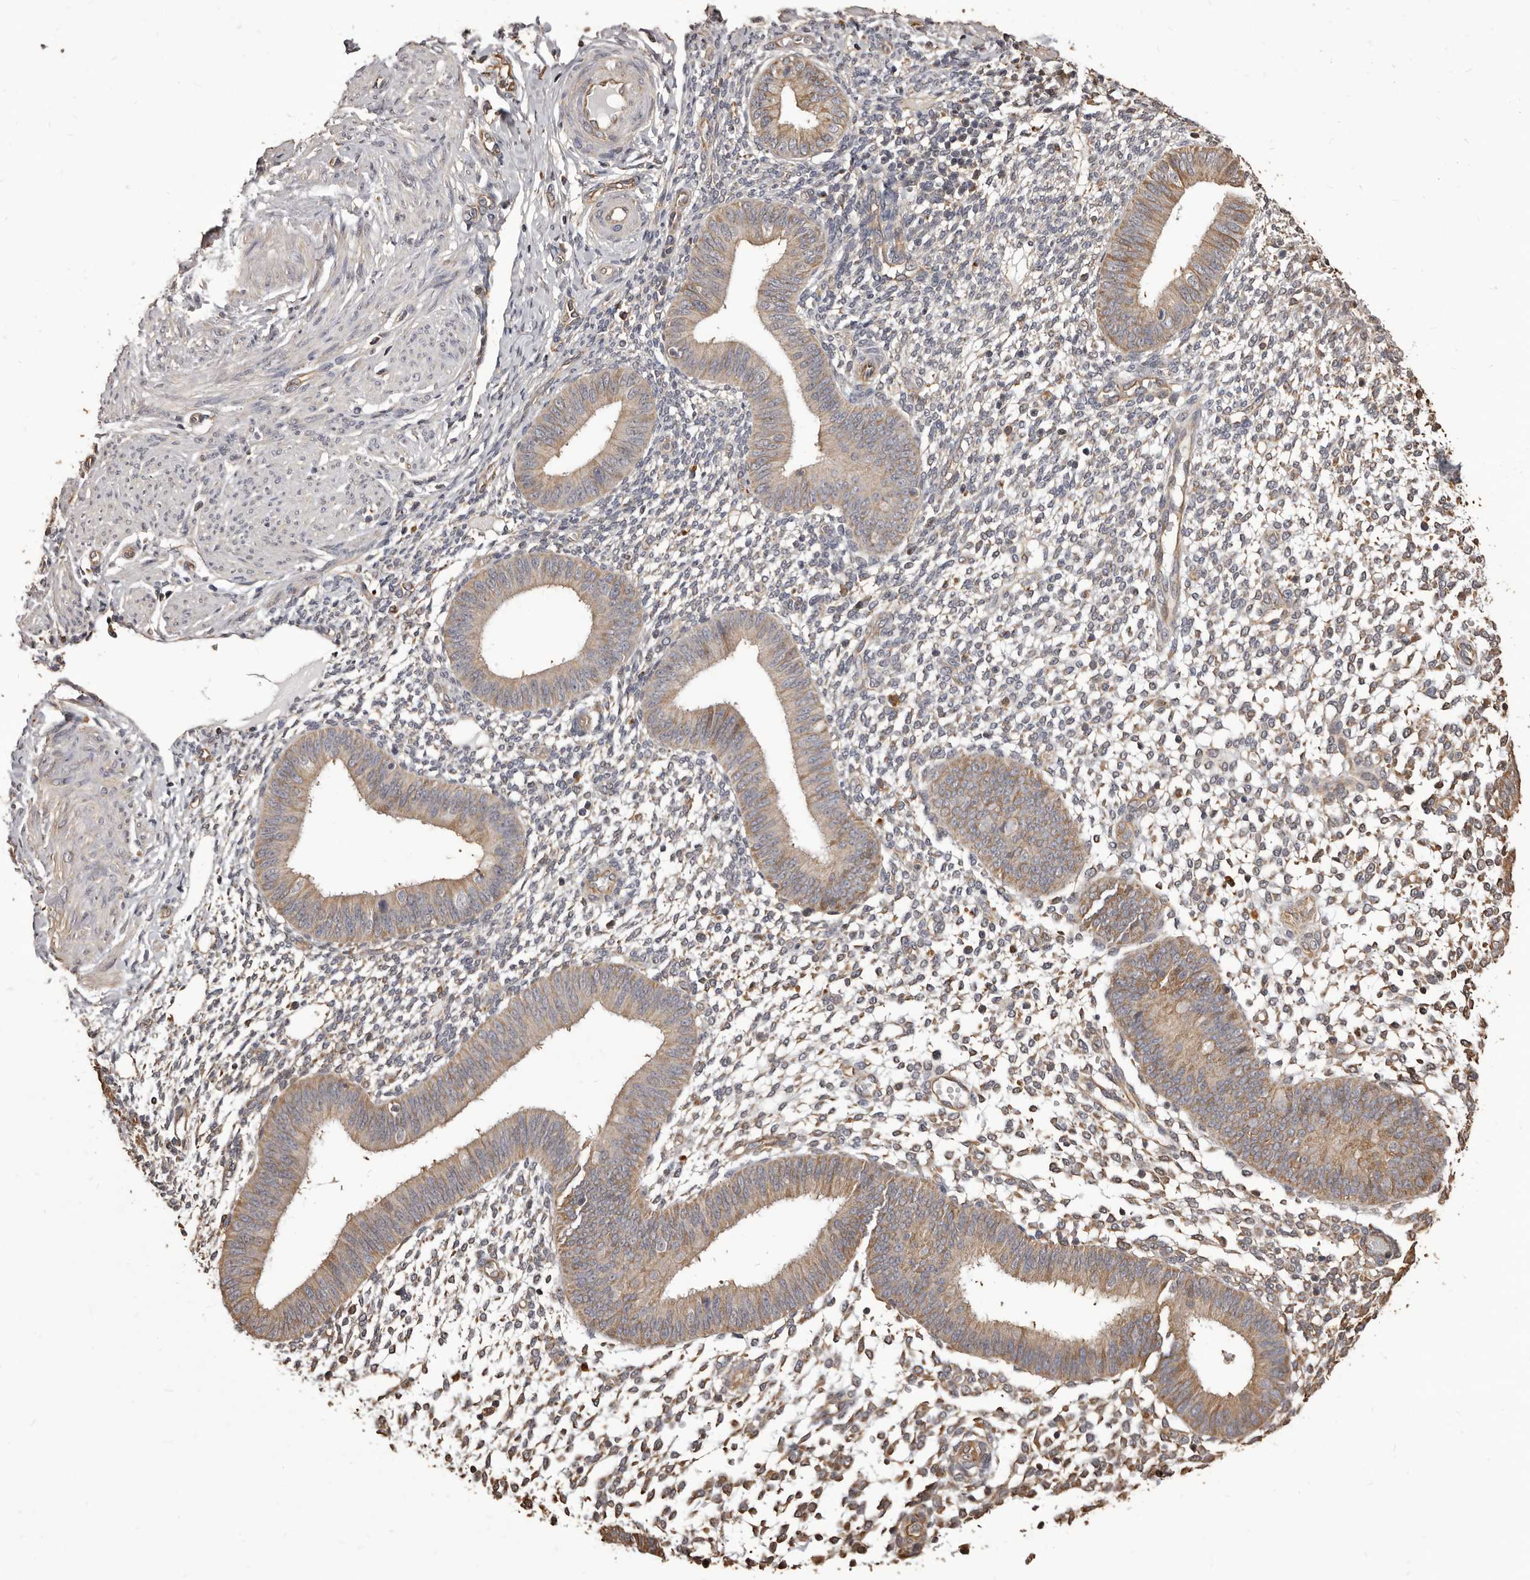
{"staining": {"intensity": "weak", "quantity": "25%-75%", "location": "cytoplasmic/membranous"}, "tissue": "endometrium", "cell_type": "Cells in endometrial stroma", "image_type": "normal", "snomed": [{"axis": "morphology", "description": "Normal tissue, NOS"}, {"axis": "topography", "description": "Uterus"}, {"axis": "topography", "description": "Endometrium"}], "caption": "DAB immunohistochemical staining of benign human endometrium exhibits weak cytoplasmic/membranous protein expression in approximately 25%-75% of cells in endometrial stroma.", "gene": "ALPK1", "patient": {"sex": "female", "age": 48}}